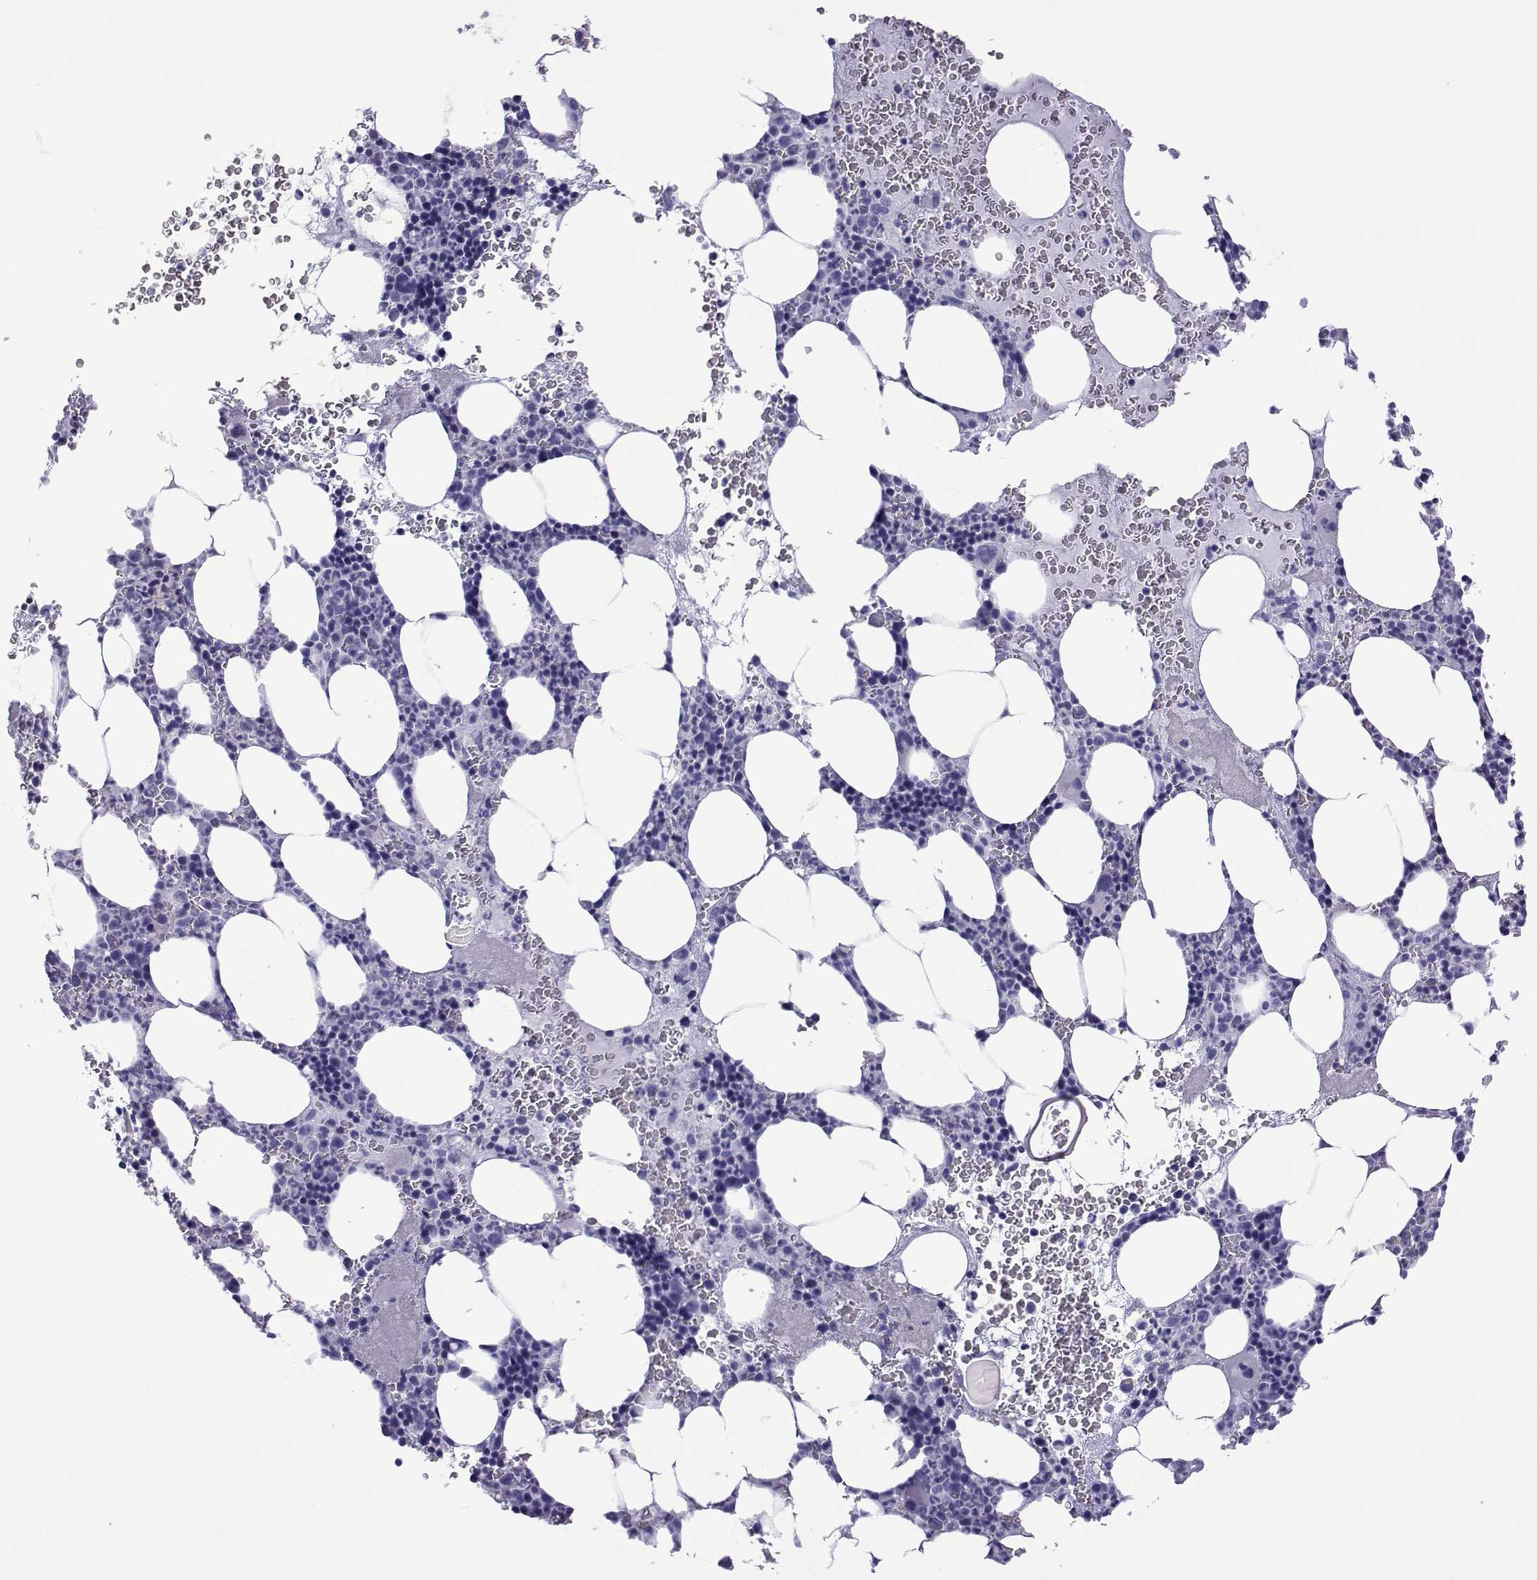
{"staining": {"intensity": "negative", "quantity": "none", "location": "none"}, "tissue": "bone marrow", "cell_type": "Hematopoietic cells", "image_type": "normal", "snomed": [{"axis": "morphology", "description": "Normal tissue, NOS"}, {"axis": "topography", "description": "Bone marrow"}], "caption": "High power microscopy photomicrograph of an immunohistochemistry micrograph of unremarkable bone marrow, revealing no significant staining in hematopoietic cells. Brightfield microscopy of immunohistochemistry stained with DAB (brown) and hematoxylin (blue), captured at high magnification.", "gene": "SPANXA1", "patient": {"sex": "male", "age": 44}}